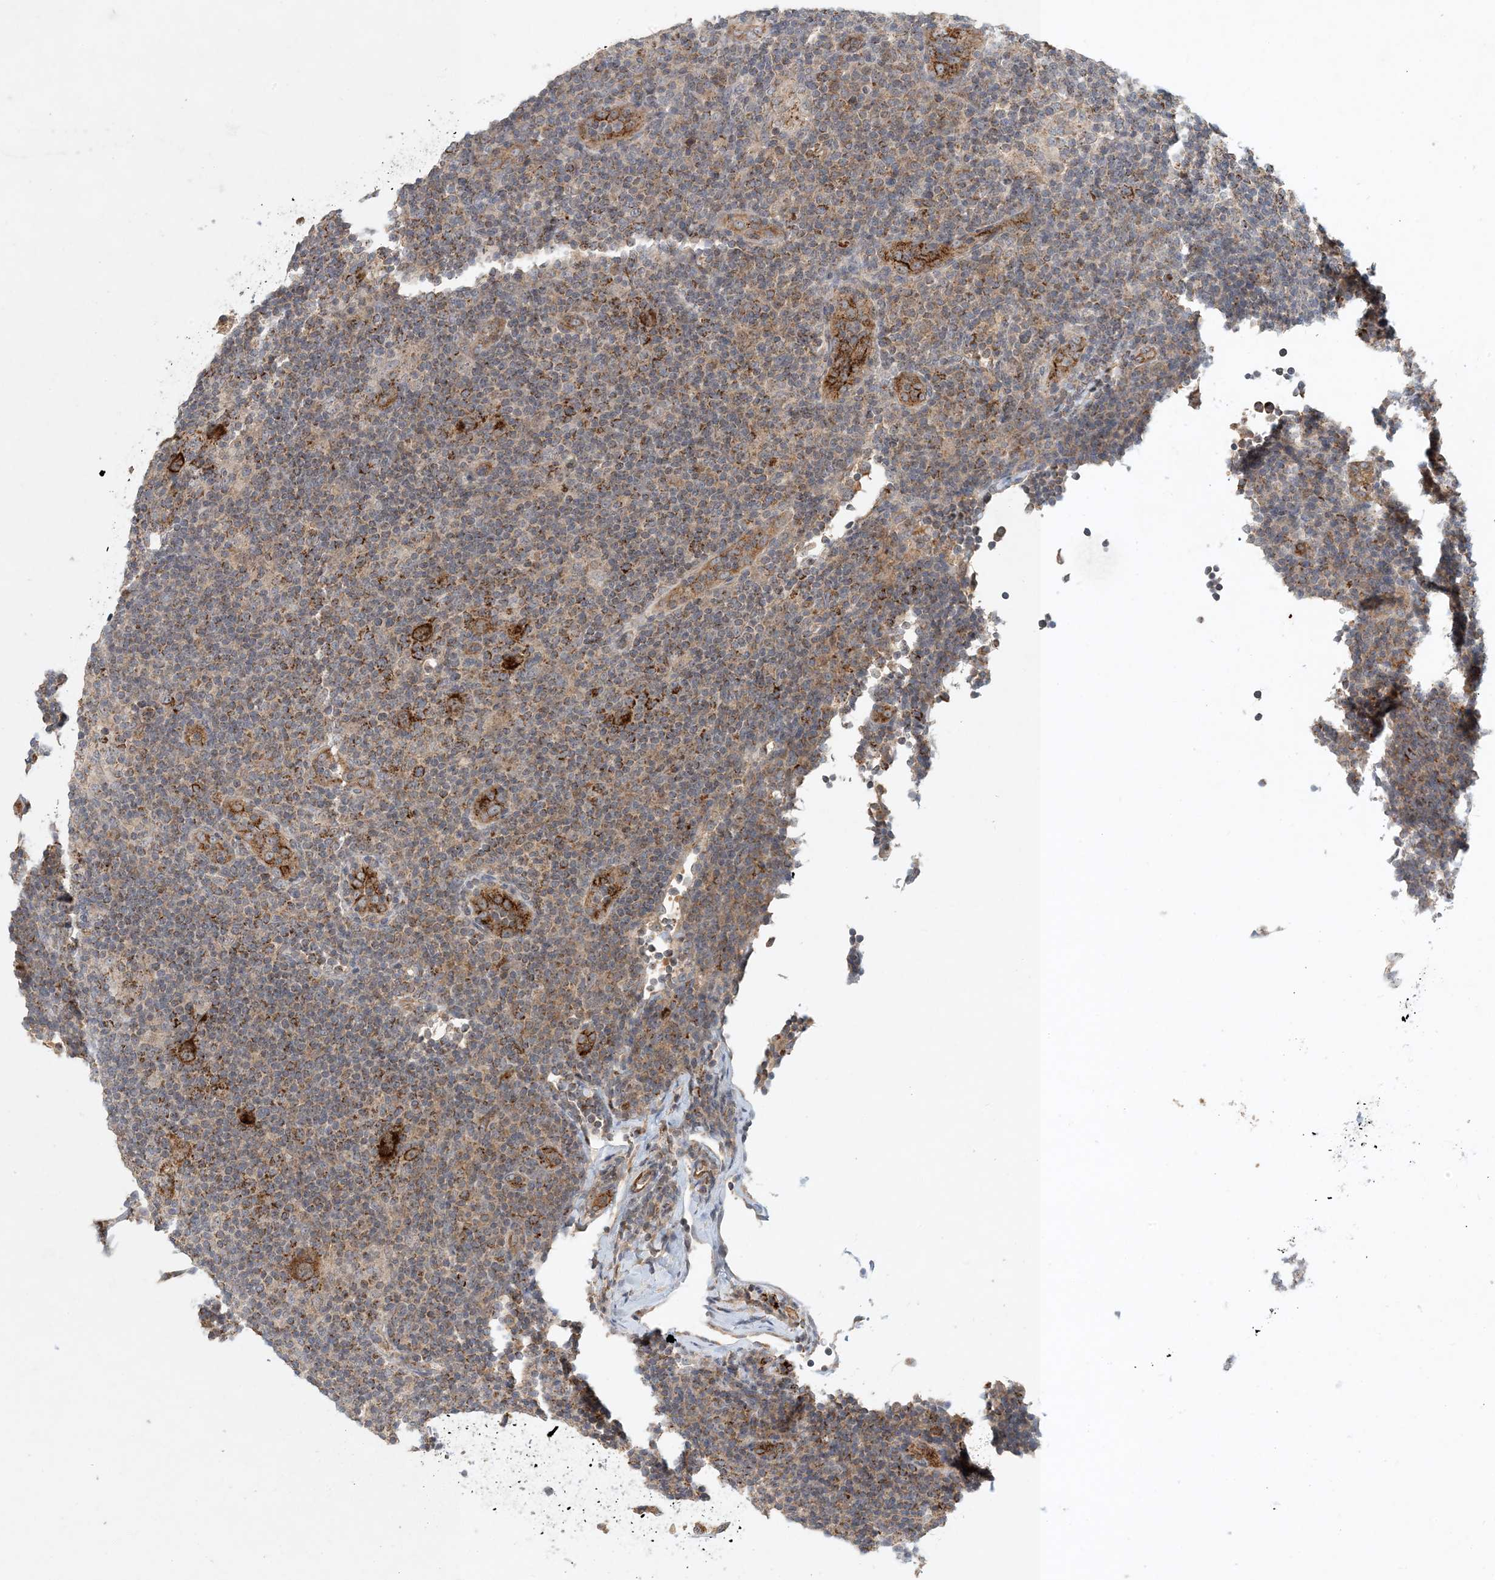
{"staining": {"intensity": "strong", "quantity": ">75%", "location": "cytoplasmic/membranous"}, "tissue": "lymphoma", "cell_type": "Tumor cells", "image_type": "cancer", "snomed": [{"axis": "morphology", "description": "Hodgkin's disease, NOS"}, {"axis": "topography", "description": "Lymph node"}], "caption": "Immunohistochemical staining of human lymphoma demonstrates strong cytoplasmic/membranous protein positivity in approximately >75% of tumor cells.", "gene": "ZBTB3", "patient": {"sex": "female", "age": 57}}